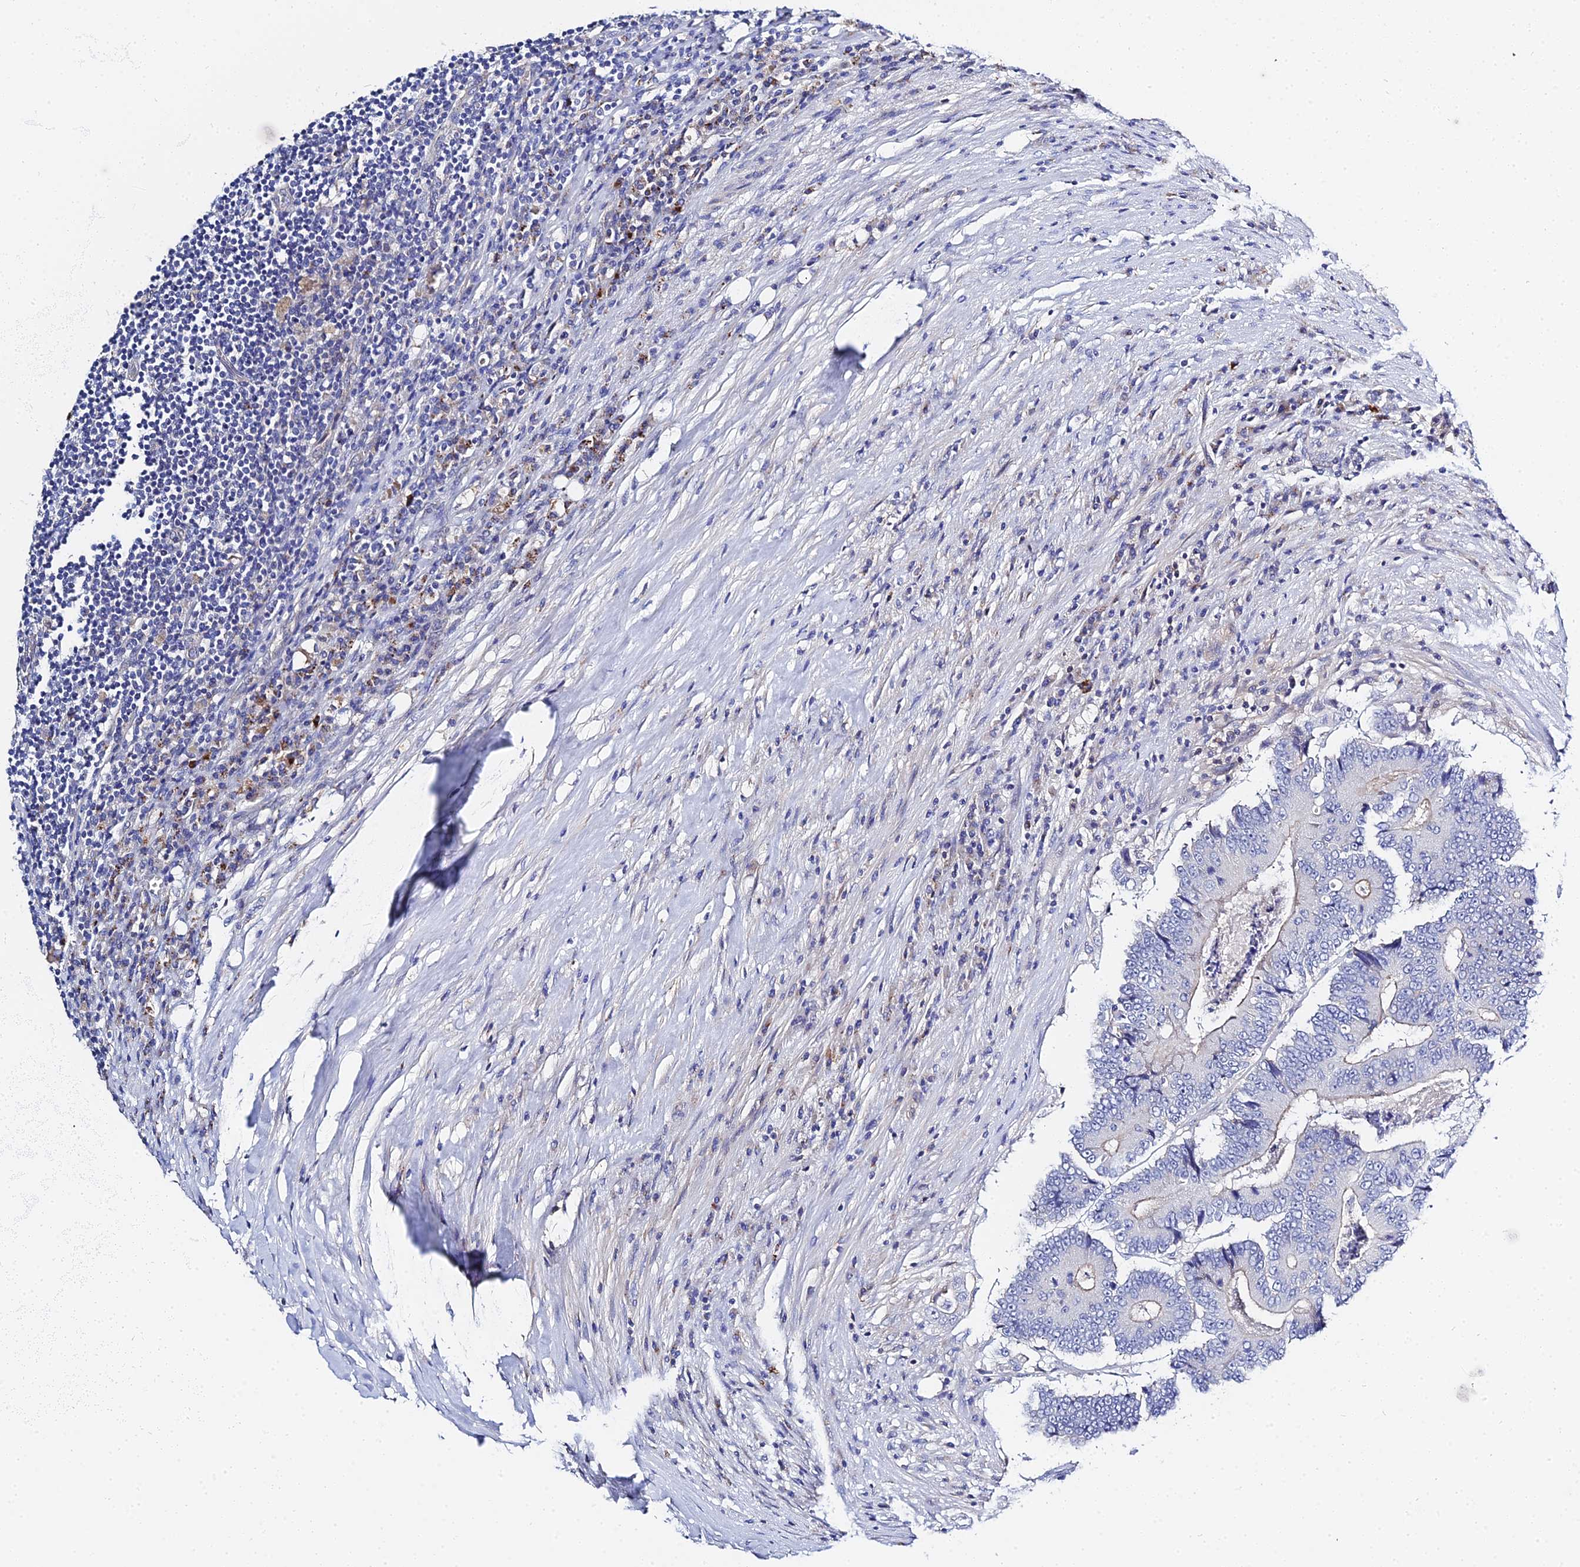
{"staining": {"intensity": "negative", "quantity": "none", "location": "none"}, "tissue": "colorectal cancer", "cell_type": "Tumor cells", "image_type": "cancer", "snomed": [{"axis": "morphology", "description": "Adenocarcinoma, NOS"}, {"axis": "topography", "description": "Colon"}], "caption": "Adenocarcinoma (colorectal) was stained to show a protein in brown. There is no significant positivity in tumor cells.", "gene": "APOBEC3H", "patient": {"sex": "male", "age": 83}}